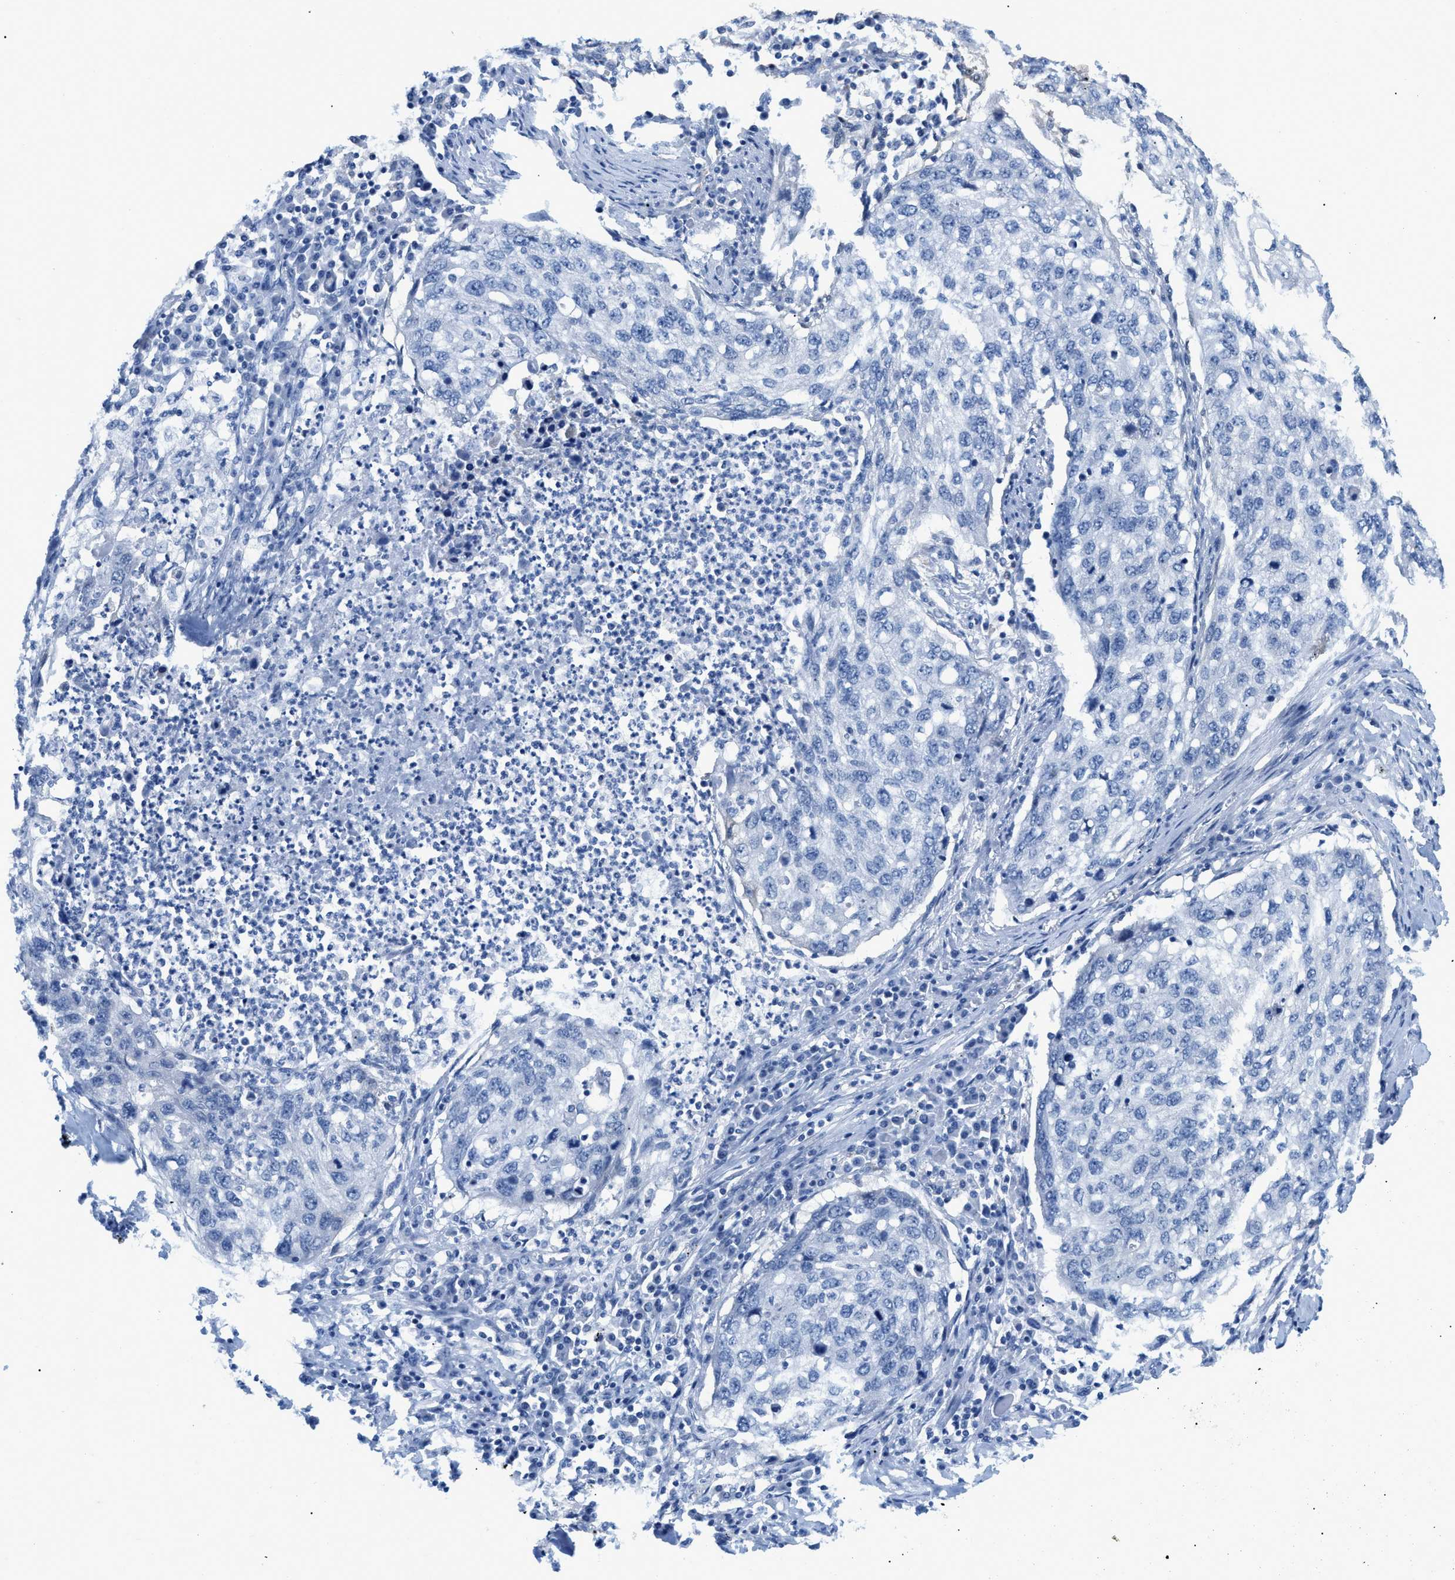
{"staining": {"intensity": "negative", "quantity": "none", "location": "none"}, "tissue": "lung cancer", "cell_type": "Tumor cells", "image_type": "cancer", "snomed": [{"axis": "morphology", "description": "Squamous cell carcinoma, NOS"}, {"axis": "topography", "description": "Lung"}], "caption": "This is an IHC photomicrograph of lung cancer (squamous cell carcinoma). There is no expression in tumor cells.", "gene": "BPGM", "patient": {"sex": "female", "age": 63}}